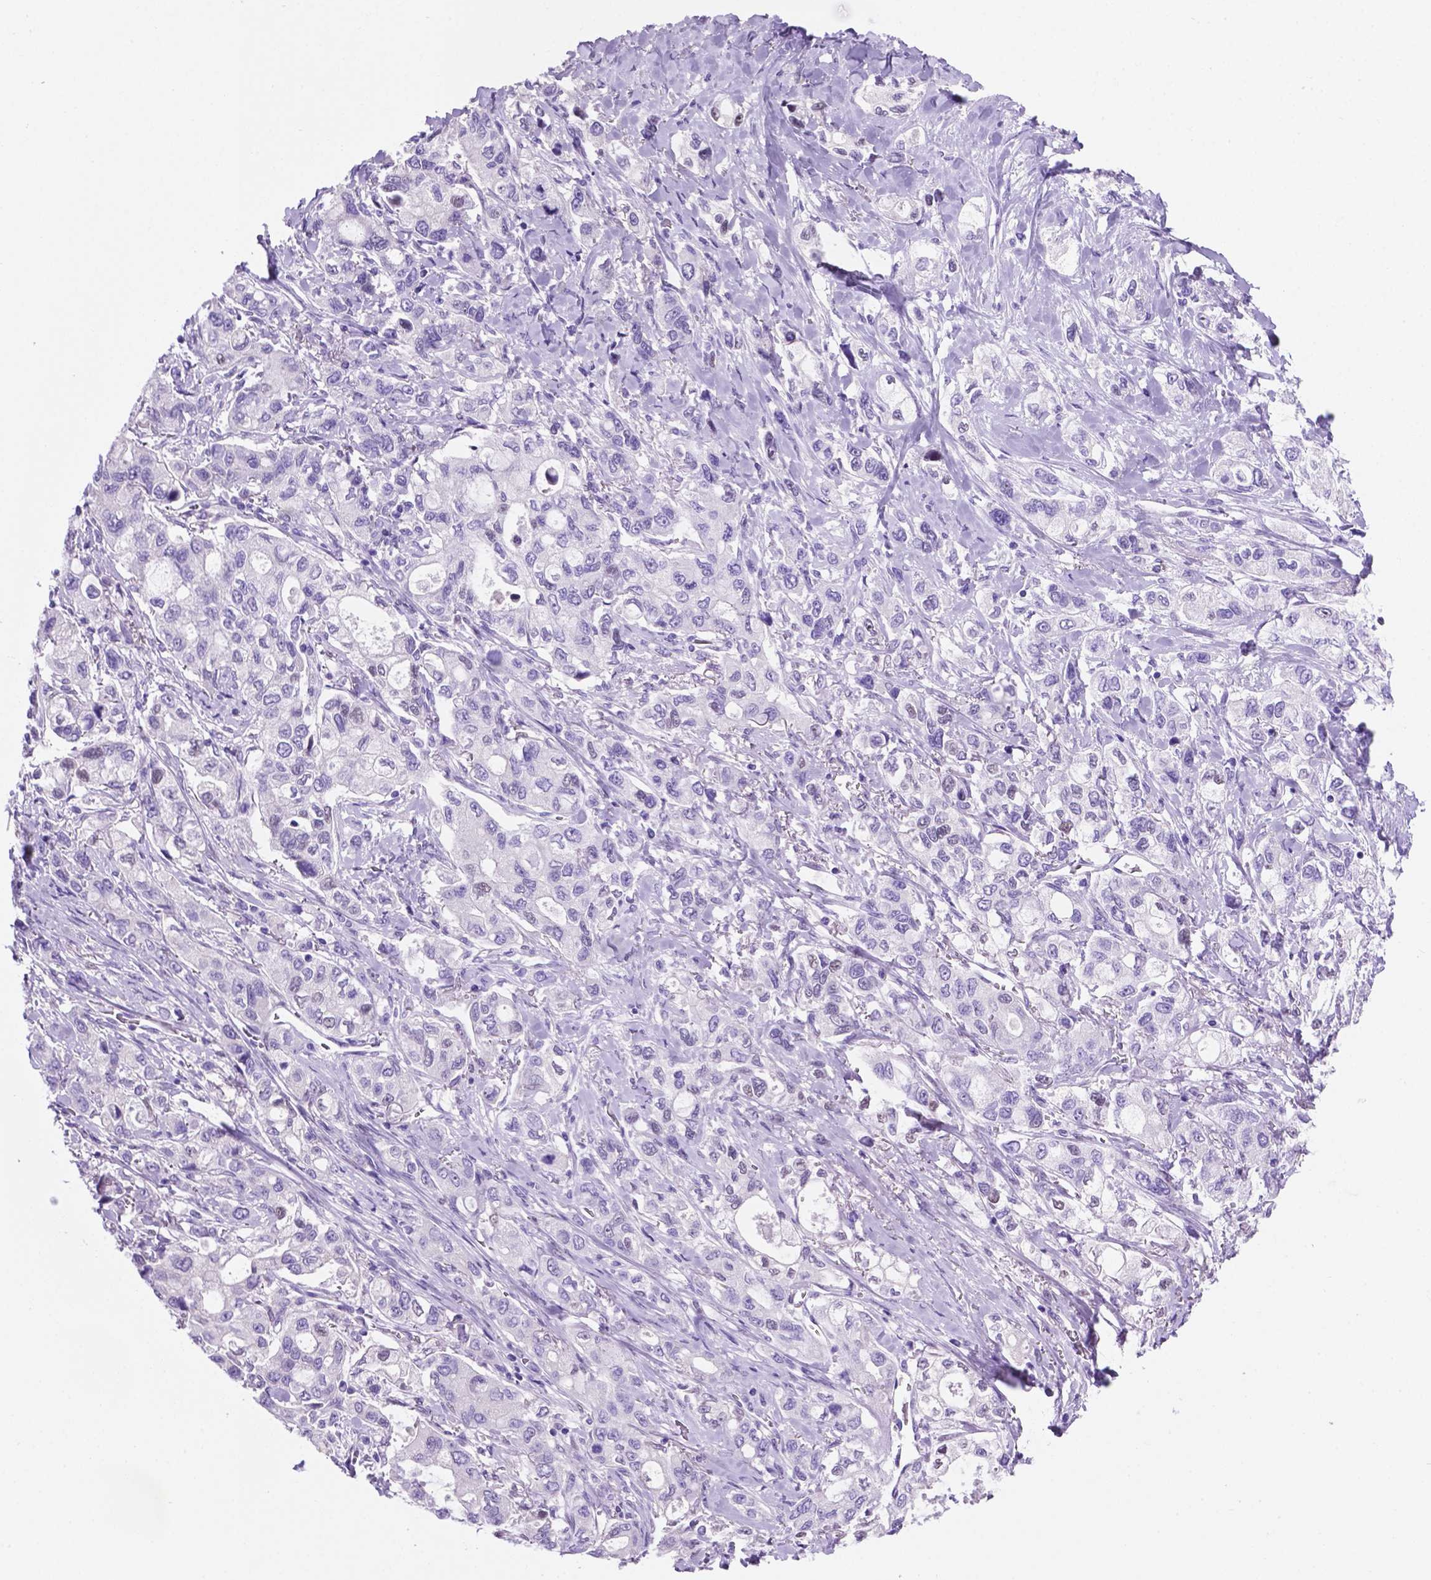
{"staining": {"intensity": "negative", "quantity": "none", "location": "none"}, "tissue": "stomach cancer", "cell_type": "Tumor cells", "image_type": "cancer", "snomed": [{"axis": "morphology", "description": "Adenocarcinoma, NOS"}, {"axis": "topography", "description": "Stomach"}], "caption": "An immunohistochemistry (IHC) histopathology image of adenocarcinoma (stomach) is shown. There is no staining in tumor cells of adenocarcinoma (stomach).", "gene": "TMEM210", "patient": {"sex": "male", "age": 63}}